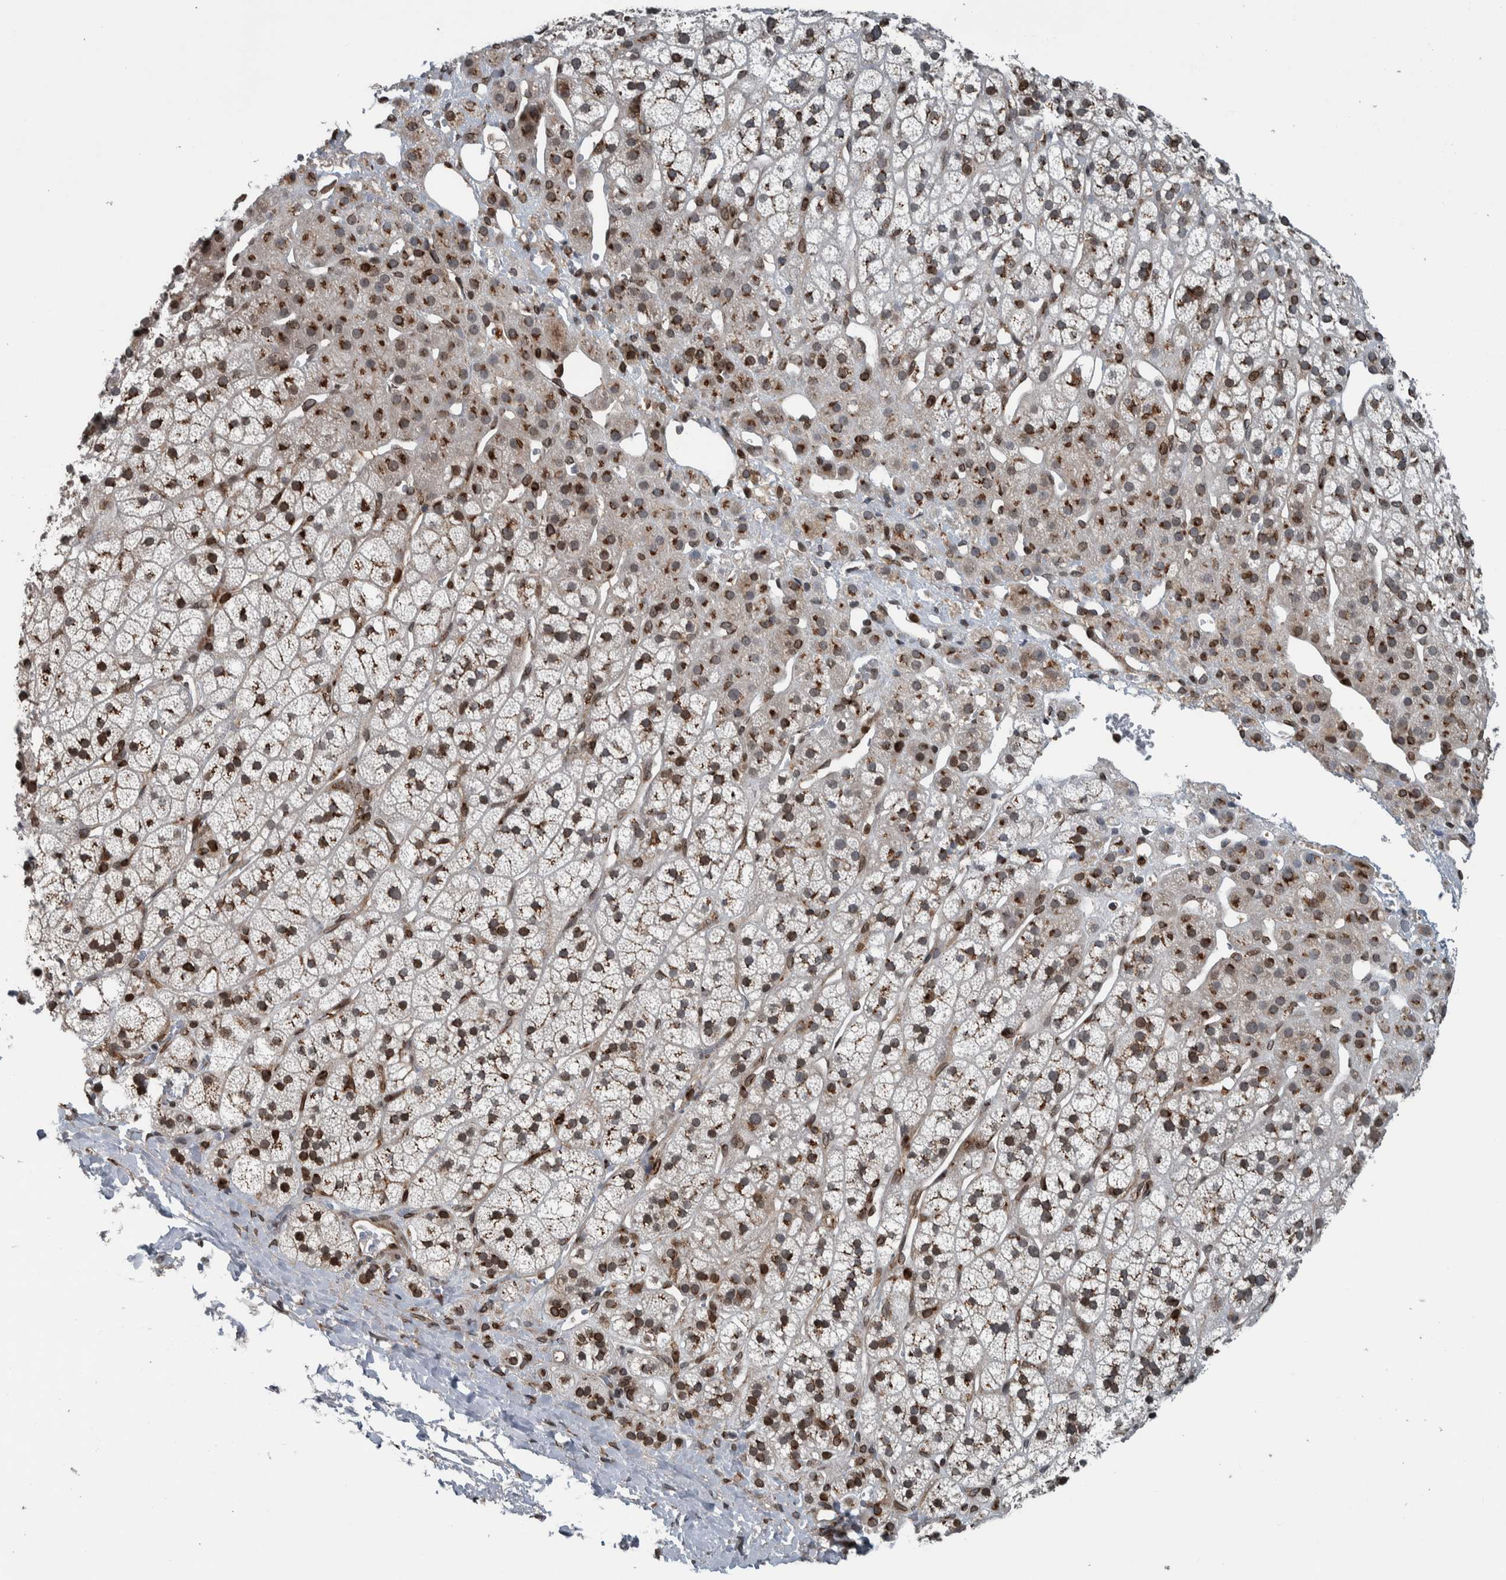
{"staining": {"intensity": "strong", "quantity": ">75%", "location": "cytoplasmic/membranous,nuclear"}, "tissue": "adrenal gland", "cell_type": "Glandular cells", "image_type": "normal", "snomed": [{"axis": "morphology", "description": "Normal tissue, NOS"}, {"axis": "topography", "description": "Adrenal gland"}], "caption": "Adrenal gland stained with DAB (3,3'-diaminobenzidine) immunohistochemistry (IHC) exhibits high levels of strong cytoplasmic/membranous,nuclear expression in about >75% of glandular cells.", "gene": "FAM135B", "patient": {"sex": "male", "age": 56}}